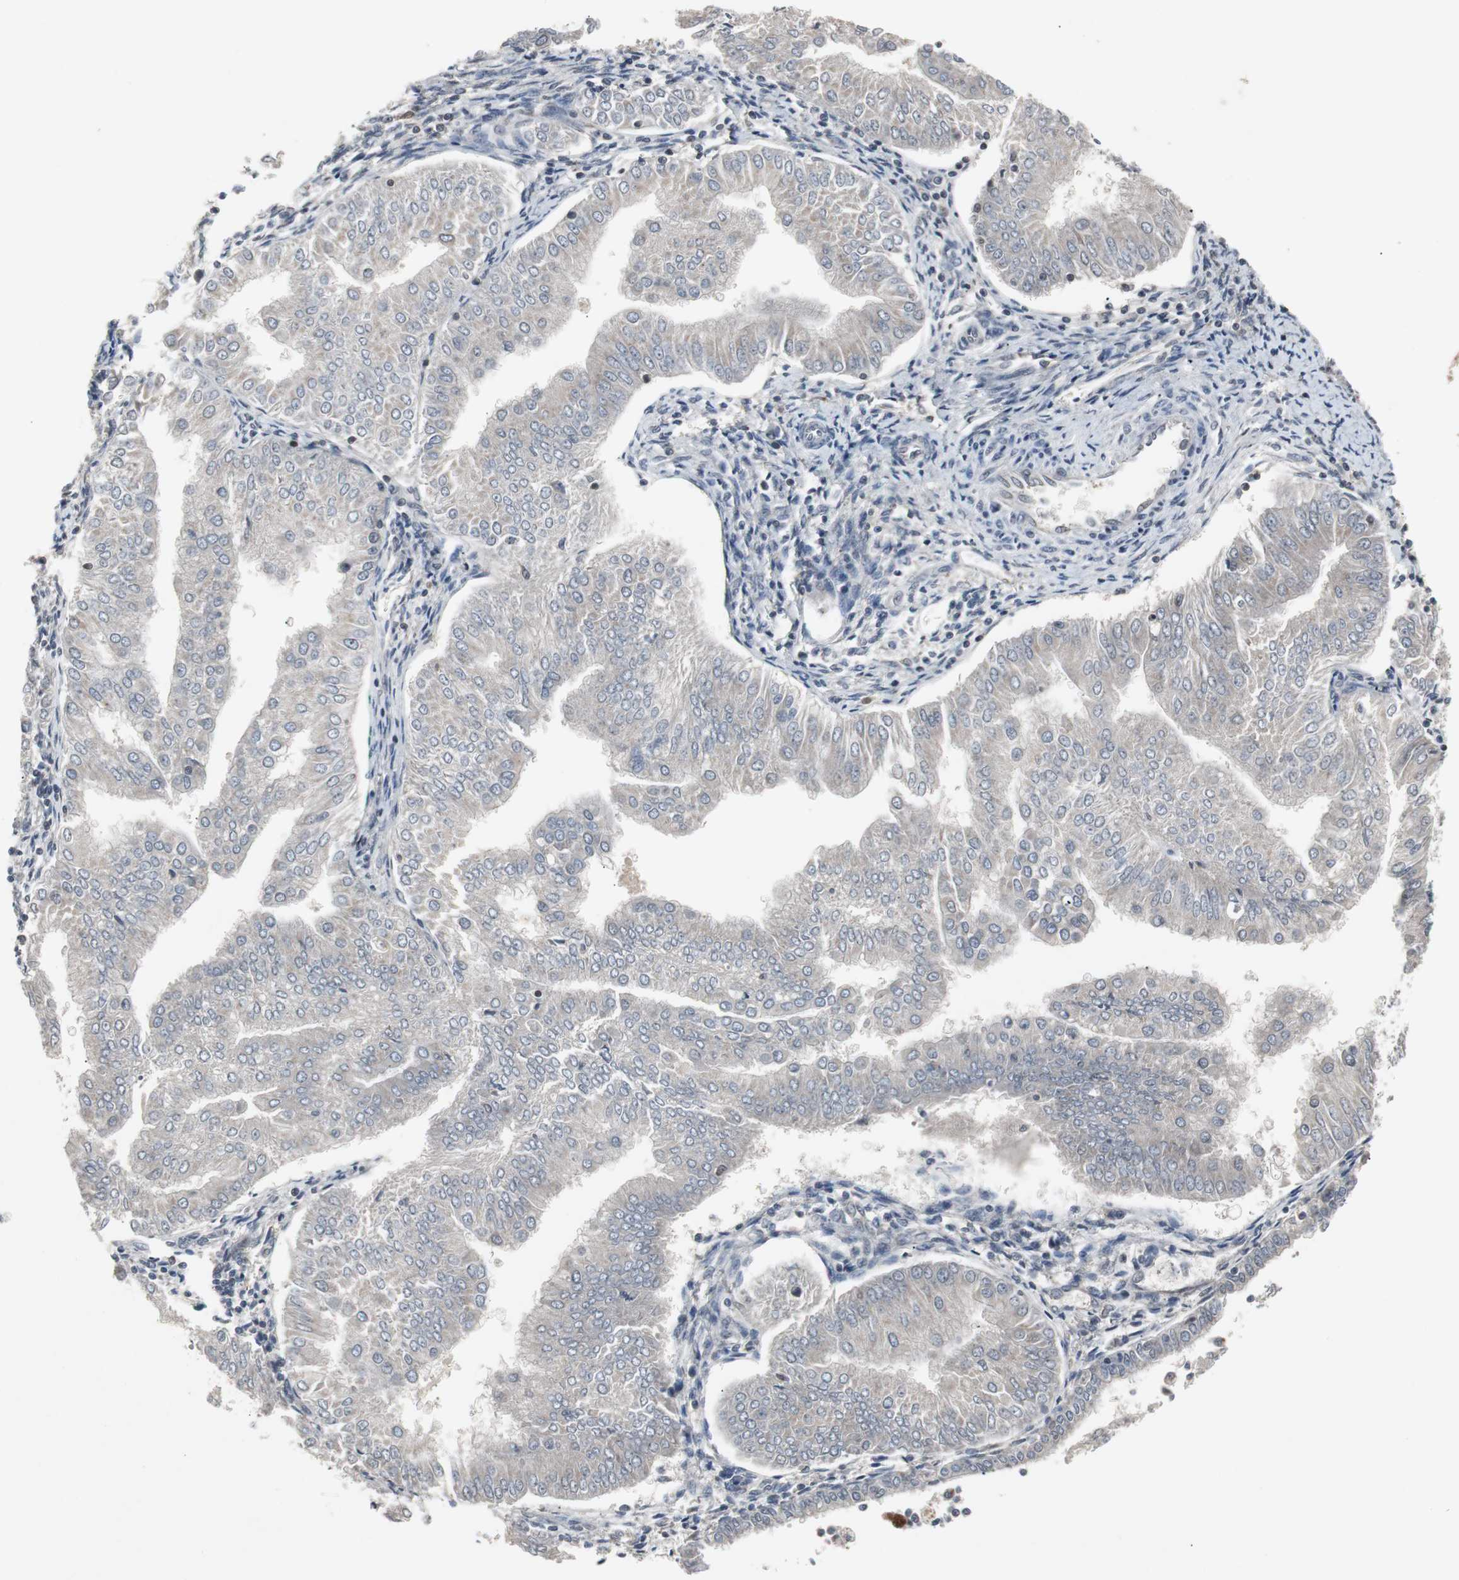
{"staining": {"intensity": "negative", "quantity": "none", "location": "none"}, "tissue": "endometrial cancer", "cell_type": "Tumor cells", "image_type": "cancer", "snomed": [{"axis": "morphology", "description": "Adenocarcinoma, NOS"}, {"axis": "topography", "description": "Endometrium"}], "caption": "This is a image of IHC staining of adenocarcinoma (endometrial), which shows no staining in tumor cells. (Stains: DAB IHC with hematoxylin counter stain, Microscopy: brightfield microscopy at high magnification).", "gene": "ZNF396", "patient": {"sex": "female", "age": 53}}